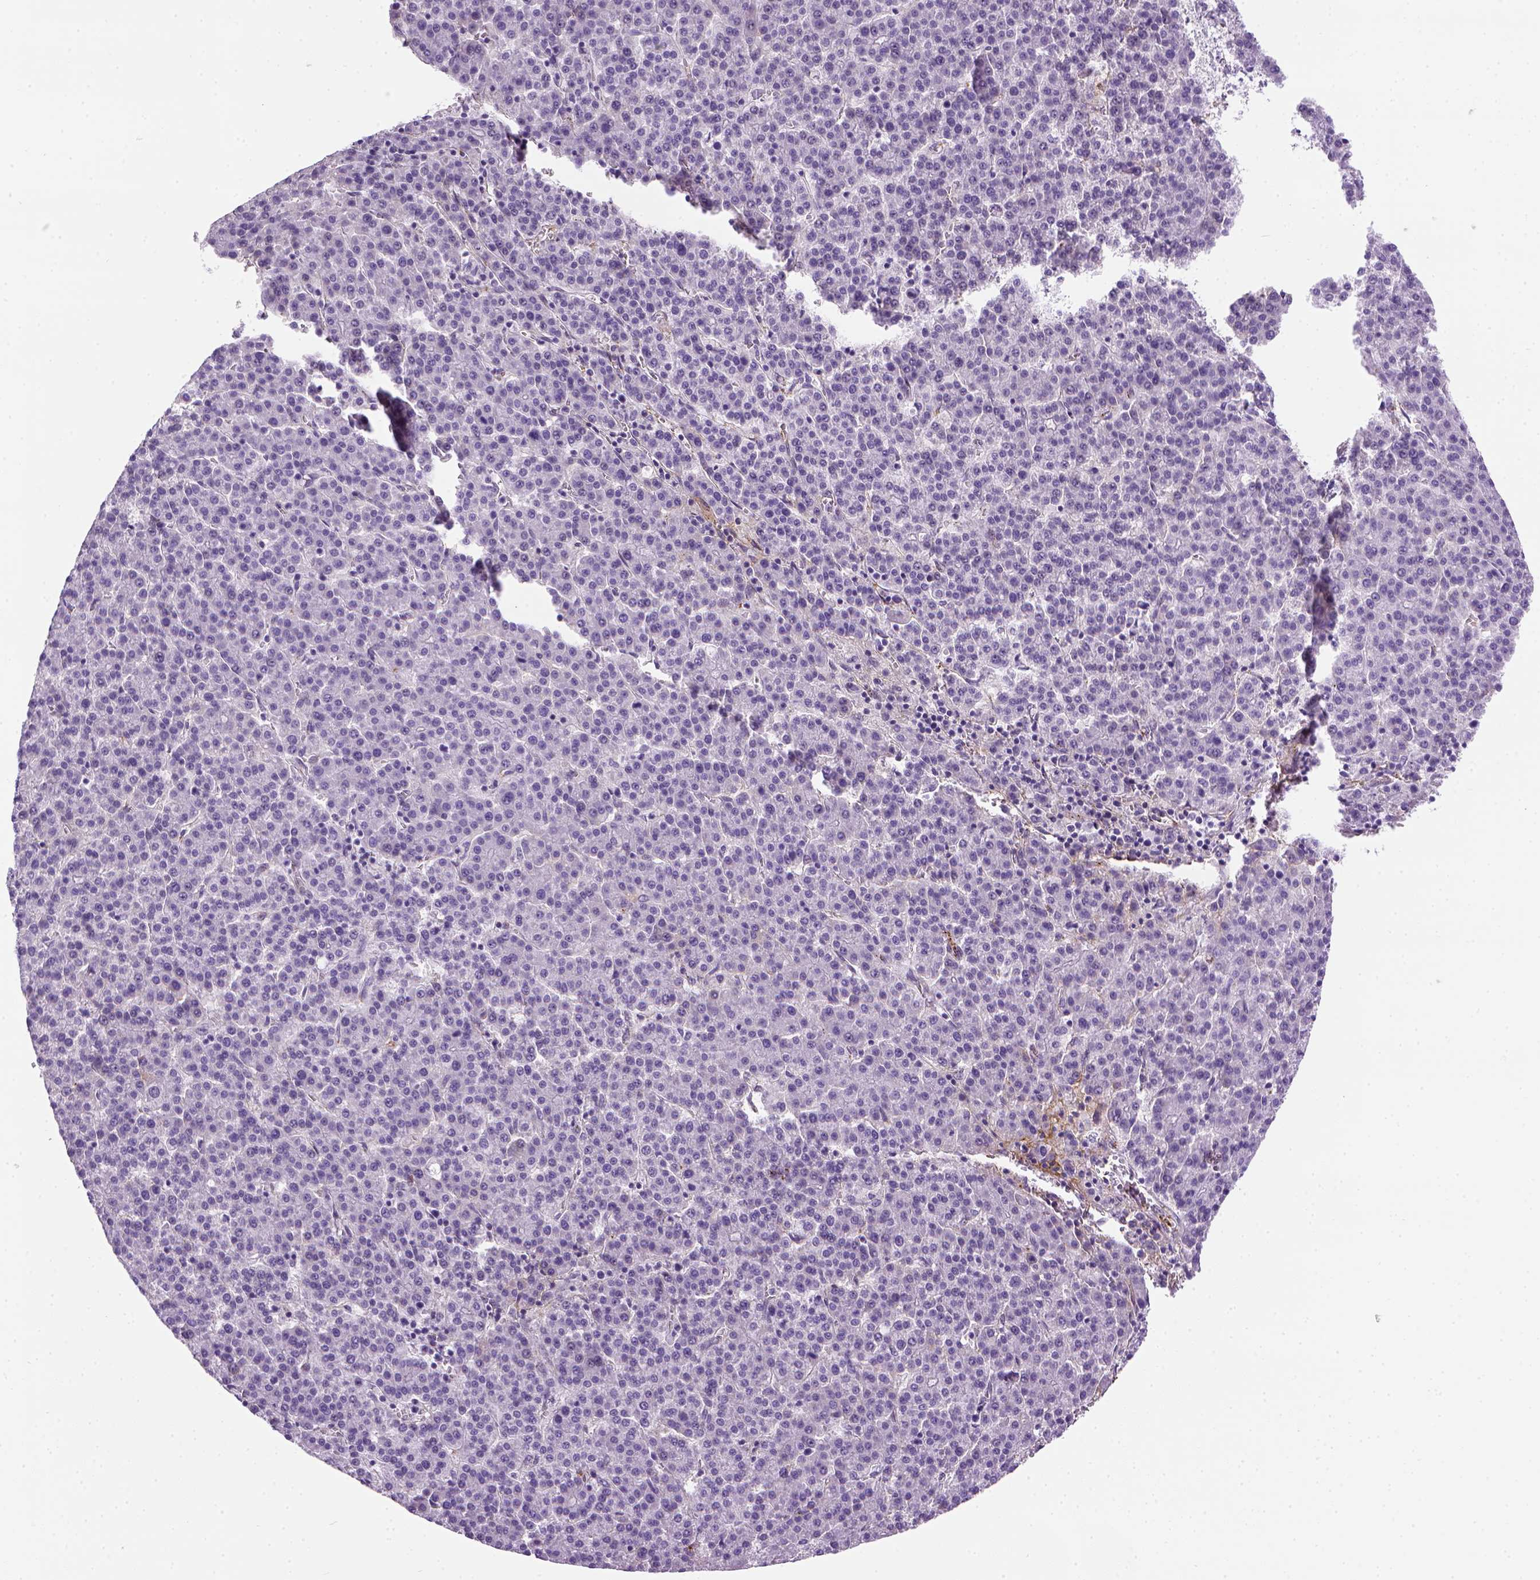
{"staining": {"intensity": "negative", "quantity": "none", "location": "none"}, "tissue": "liver cancer", "cell_type": "Tumor cells", "image_type": "cancer", "snomed": [{"axis": "morphology", "description": "Carcinoma, Hepatocellular, NOS"}, {"axis": "topography", "description": "Liver"}], "caption": "Photomicrograph shows no protein staining in tumor cells of liver cancer tissue.", "gene": "VWF", "patient": {"sex": "female", "age": 58}}